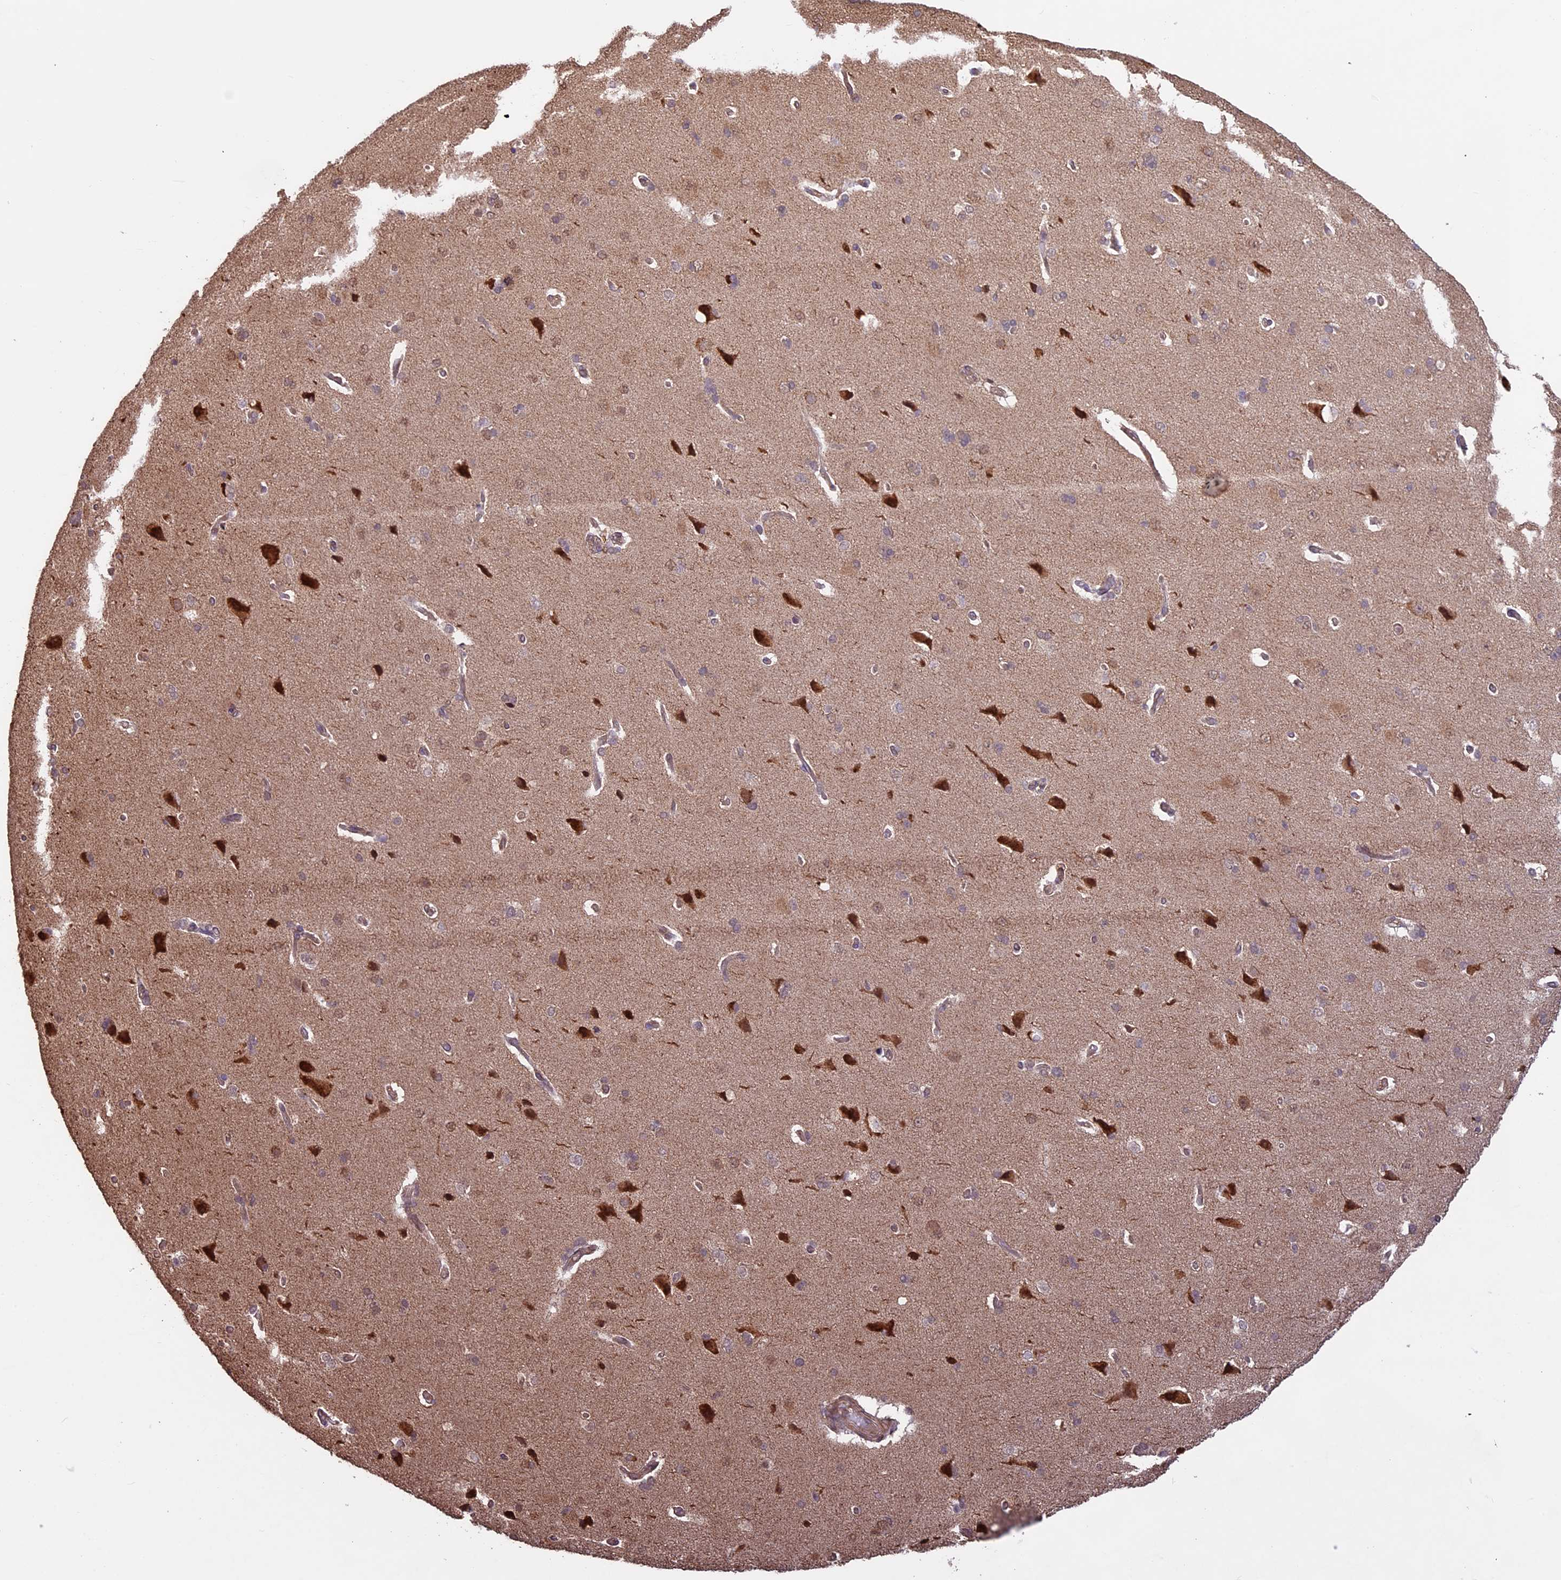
{"staining": {"intensity": "moderate", "quantity": "25%-75%", "location": "cytoplasmic/membranous"}, "tissue": "cerebral cortex", "cell_type": "Endothelial cells", "image_type": "normal", "snomed": [{"axis": "morphology", "description": "Normal tissue, NOS"}, {"axis": "topography", "description": "Cerebral cortex"}], "caption": "Immunohistochemical staining of benign cerebral cortex demonstrates 25%-75% levels of moderate cytoplasmic/membranous protein staining in approximately 25%-75% of endothelial cells. Immunohistochemistry stains the protein in brown and the nuclei are stained blue.", "gene": "BCAS4", "patient": {"sex": "male", "age": 62}}